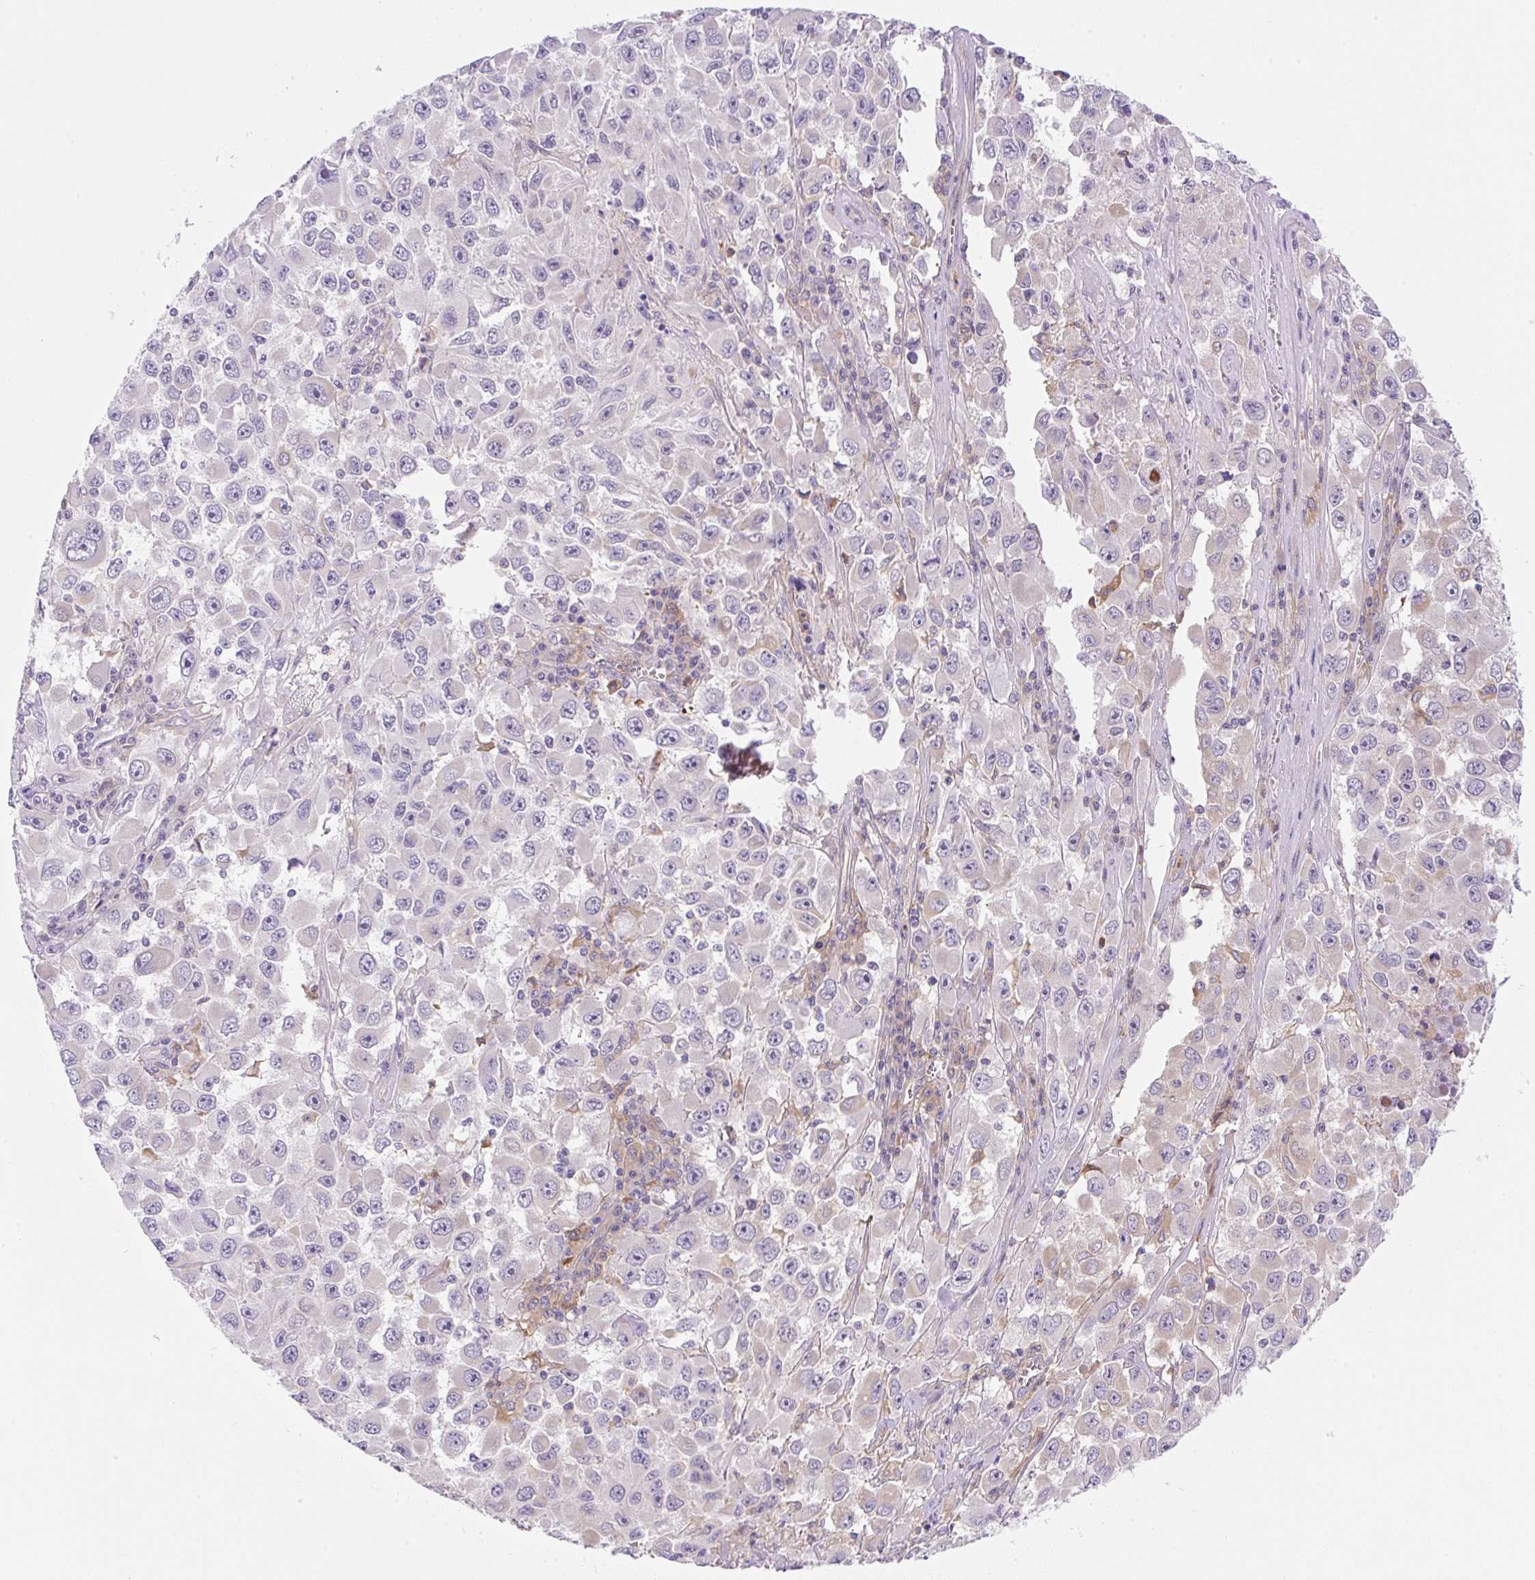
{"staining": {"intensity": "negative", "quantity": "none", "location": "none"}, "tissue": "melanoma", "cell_type": "Tumor cells", "image_type": "cancer", "snomed": [{"axis": "morphology", "description": "Malignant melanoma, Metastatic site"}, {"axis": "topography", "description": "Lymph node"}], "caption": "The micrograph displays no significant staining in tumor cells of melanoma.", "gene": "OMA1", "patient": {"sex": "female", "age": 67}}